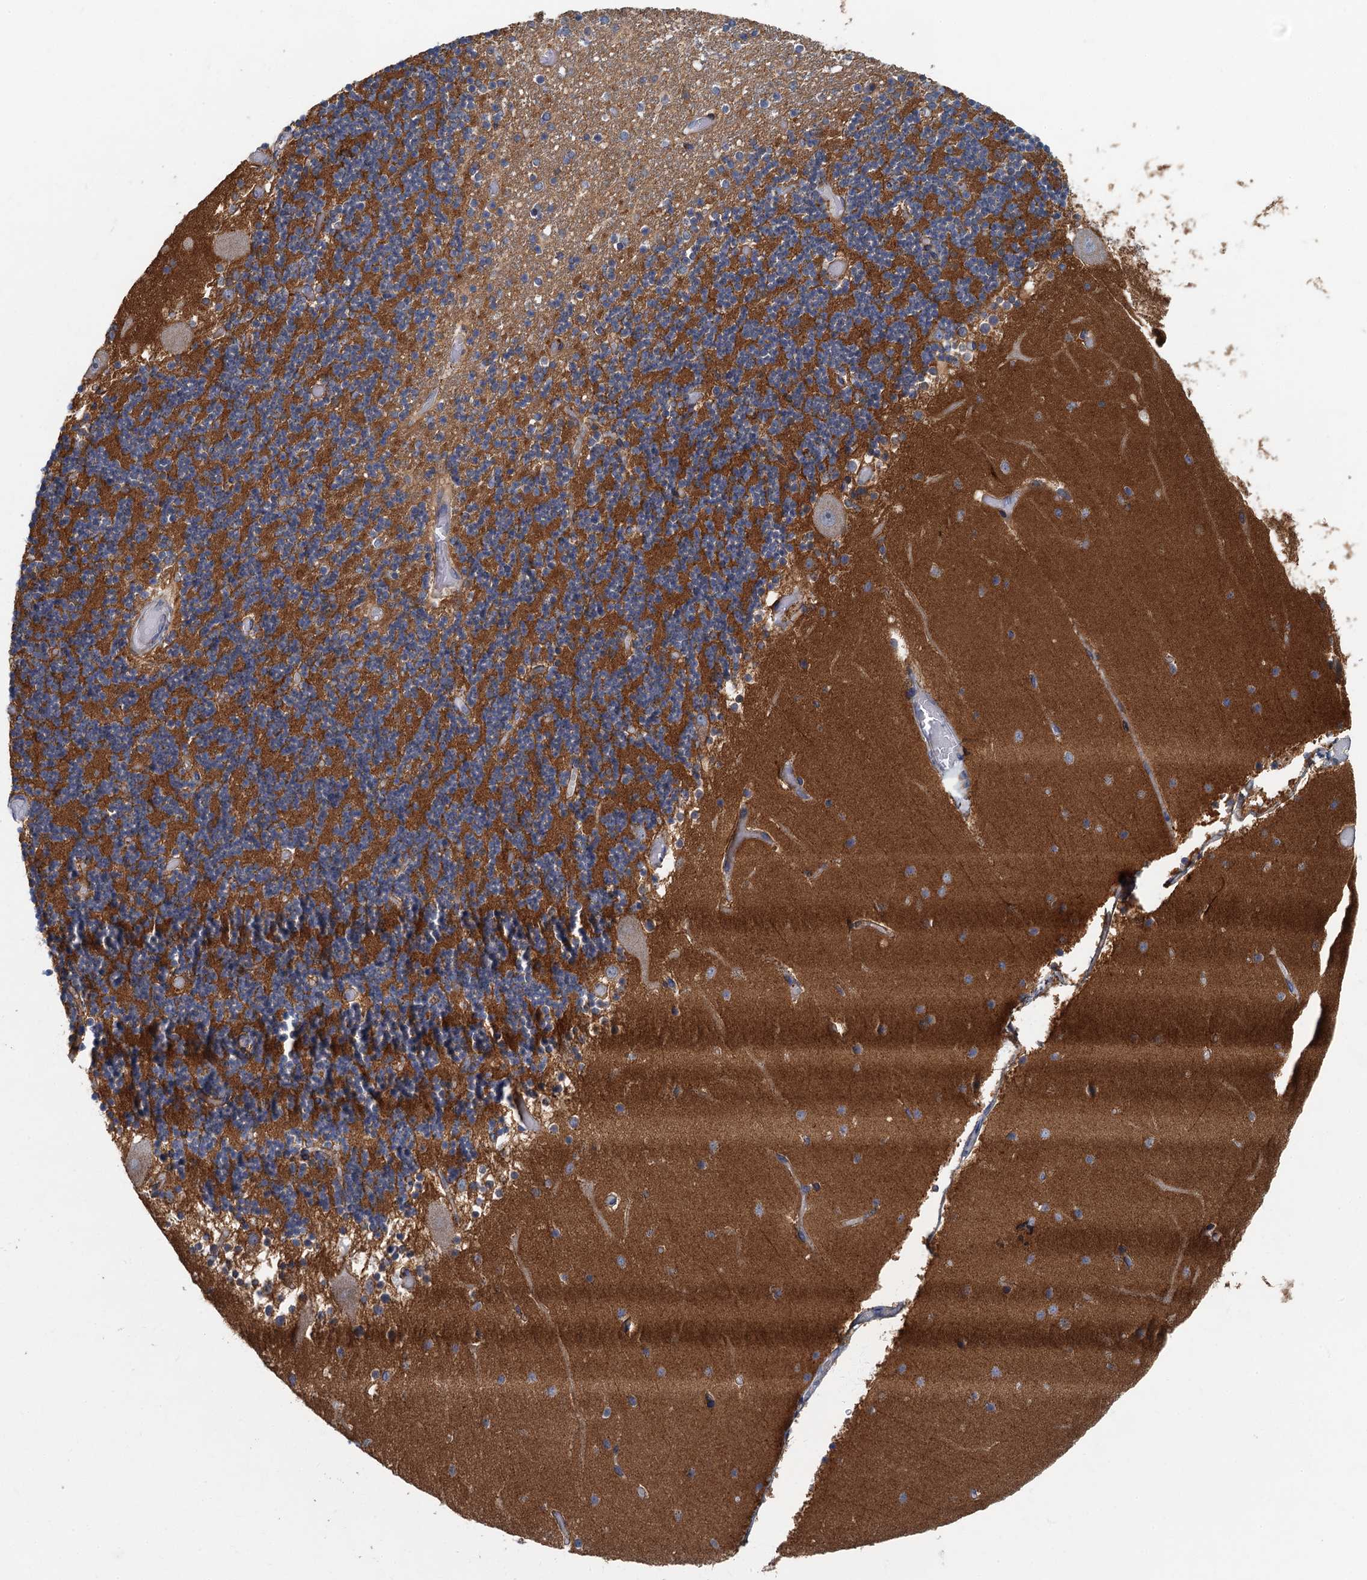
{"staining": {"intensity": "moderate", "quantity": ">75%", "location": "cytoplasmic/membranous"}, "tissue": "cerebellum", "cell_type": "Cells in granular layer", "image_type": "normal", "snomed": [{"axis": "morphology", "description": "Normal tissue, NOS"}, {"axis": "topography", "description": "Cerebellum"}], "caption": "IHC staining of normal cerebellum, which exhibits medium levels of moderate cytoplasmic/membranous positivity in approximately >75% of cells in granular layer indicating moderate cytoplasmic/membranous protein expression. The staining was performed using DAB (brown) for protein detection and nuclei were counterstained in hematoxylin (blue).", "gene": "SPDYC", "patient": {"sex": "female", "age": 28}}